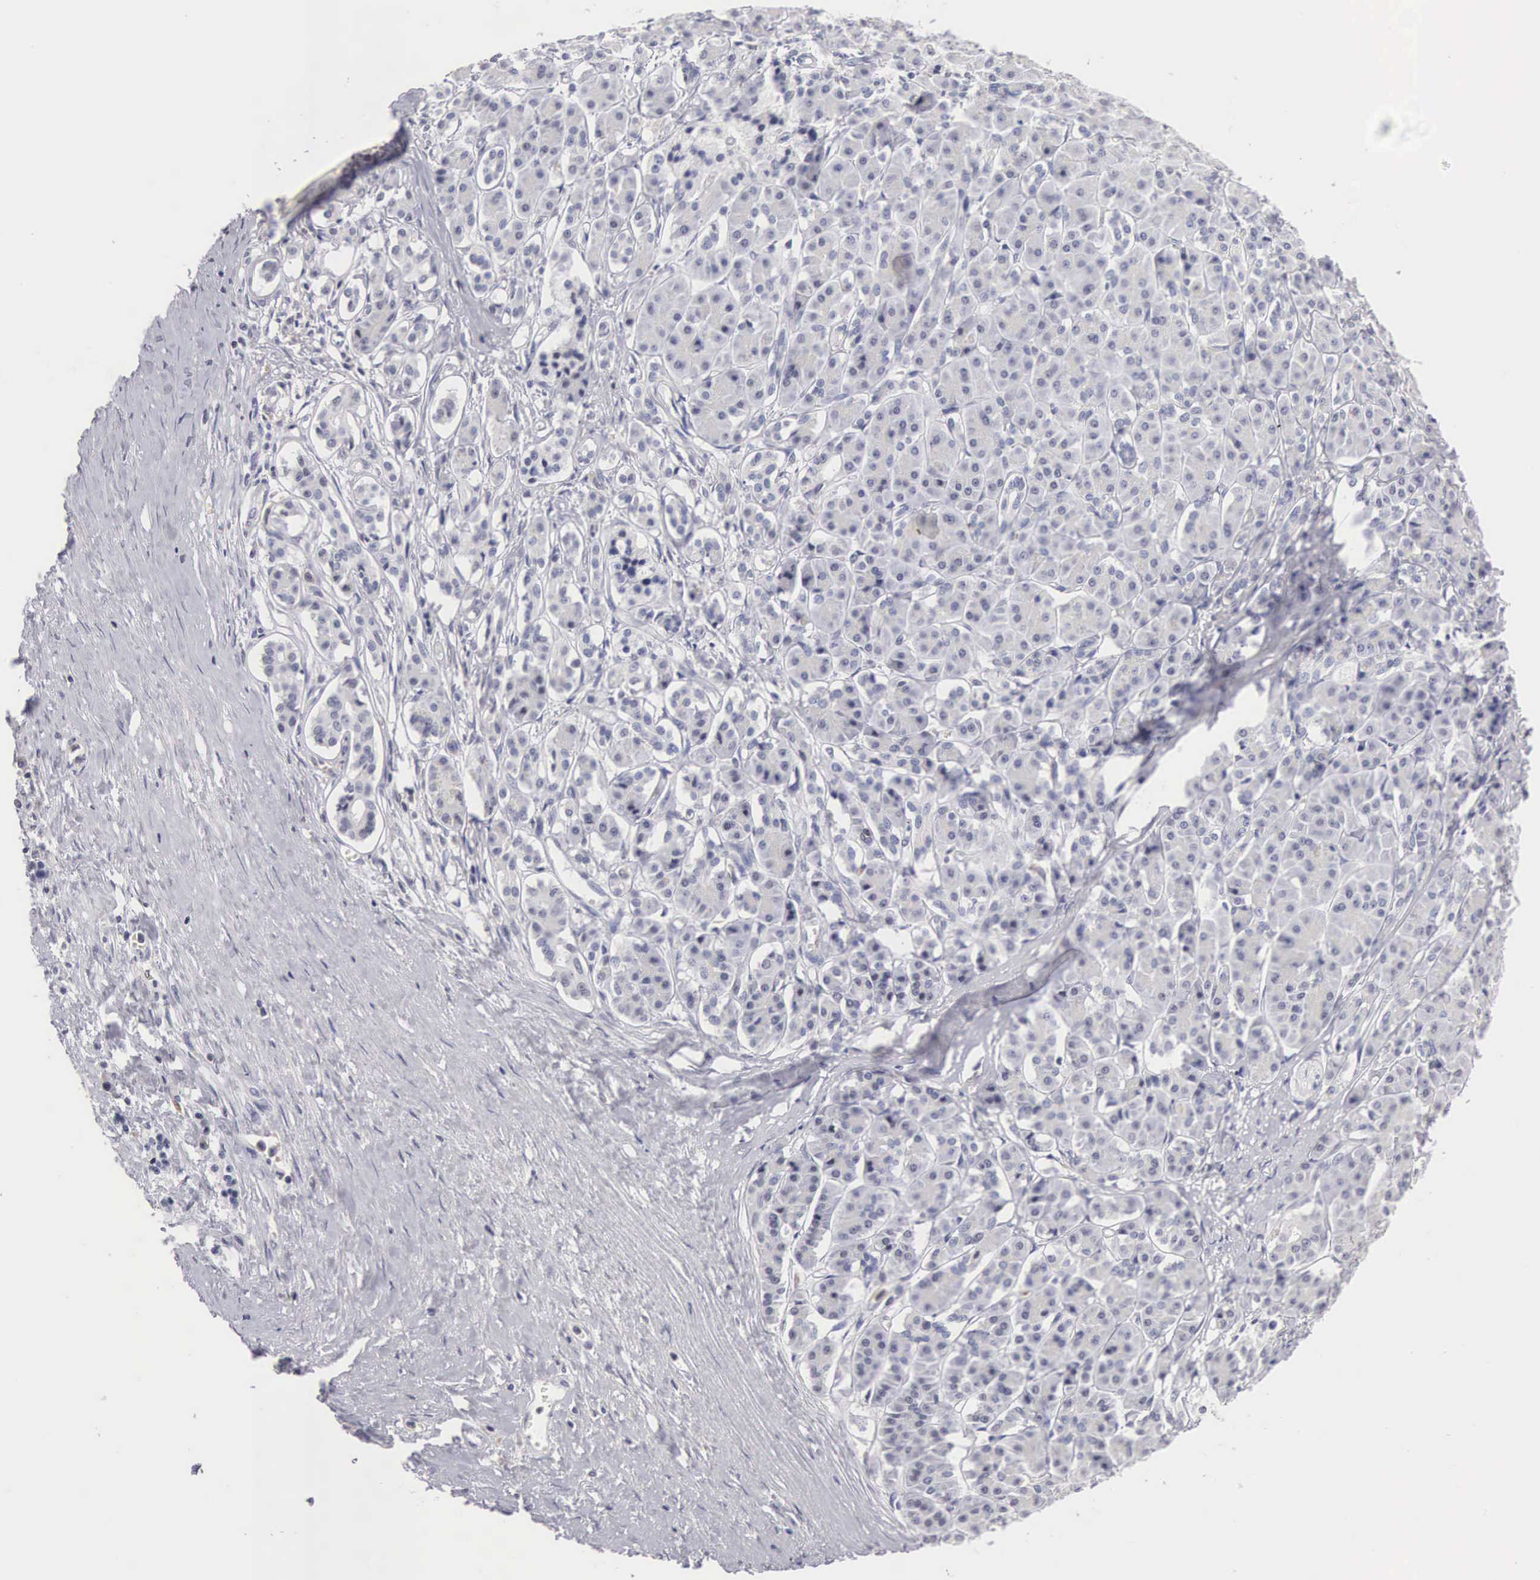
{"staining": {"intensity": "negative", "quantity": "none", "location": "none"}, "tissue": "pancreatic cancer", "cell_type": "Tumor cells", "image_type": "cancer", "snomed": [{"axis": "morphology", "description": "Adenocarcinoma, NOS"}, {"axis": "topography", "description": "Pancreas"}], "caption": "Immunohistochemistry (IHC) micrograph of neoplastic tissue: pancreatic adenocarcinoma stained with DAB exhibits no significant protein positivity in tumor cells.", "gene": "FAM47A", "patient": {"sex": "male", "age": 59}}